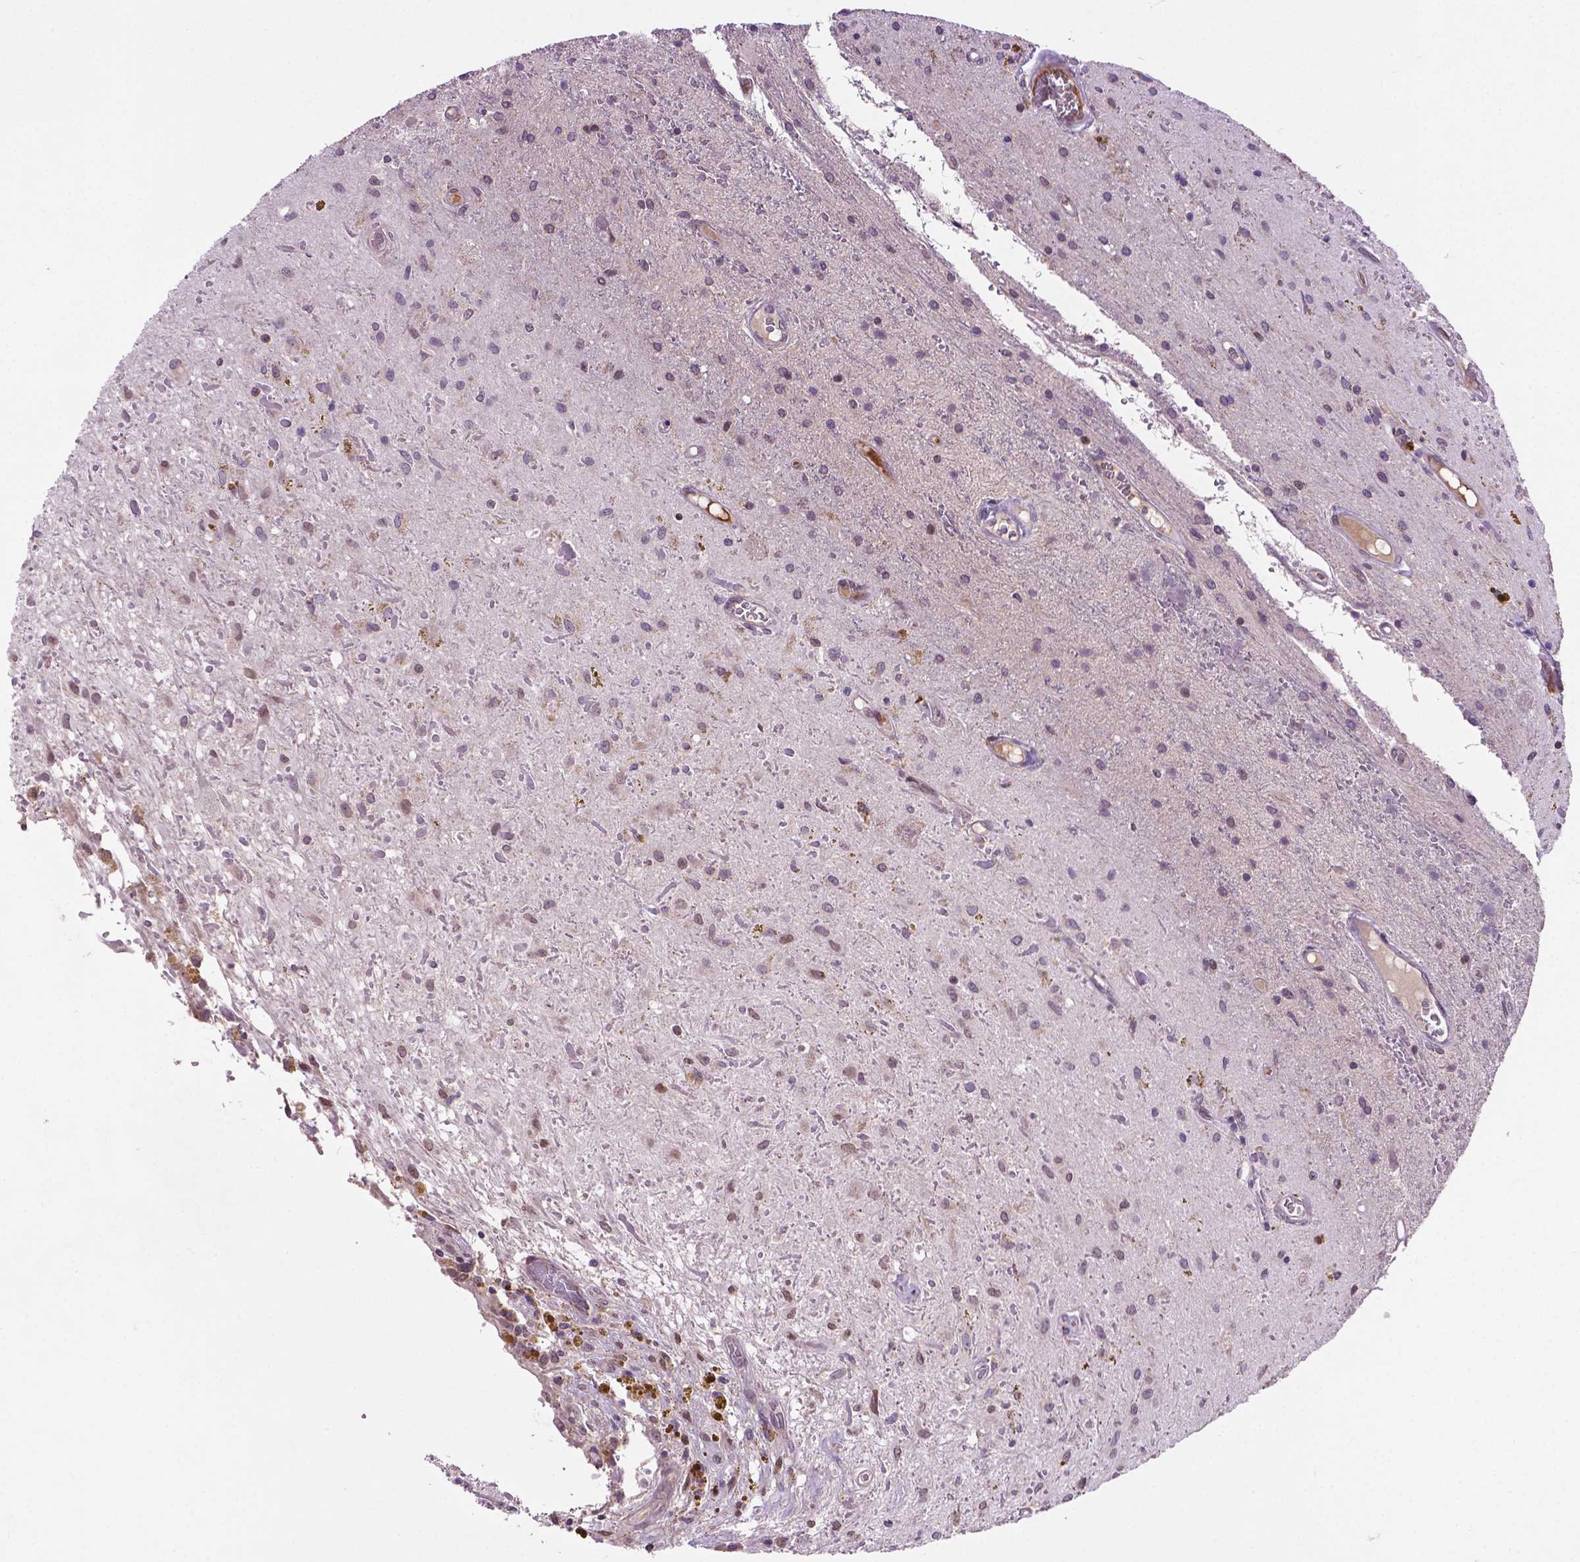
{"staining": {"intensity": "negative", "quantity": "none", "location": "none"}, "tissue": "glioma", "cell_type": "Tumor cells", "image_type": "cancer", "snomed": [{"axis": "morphology", "description": "Glioma, malignant, Low grade"}, {"axis": "topography", "description": "Cerebellum"}], "caption": "The IHC photomicrograph has no significant staining in tumor cells of malignant low-grade glioma tissue.", "gene": "IRF6", "patient": {"sex": "female", "age": 14}}